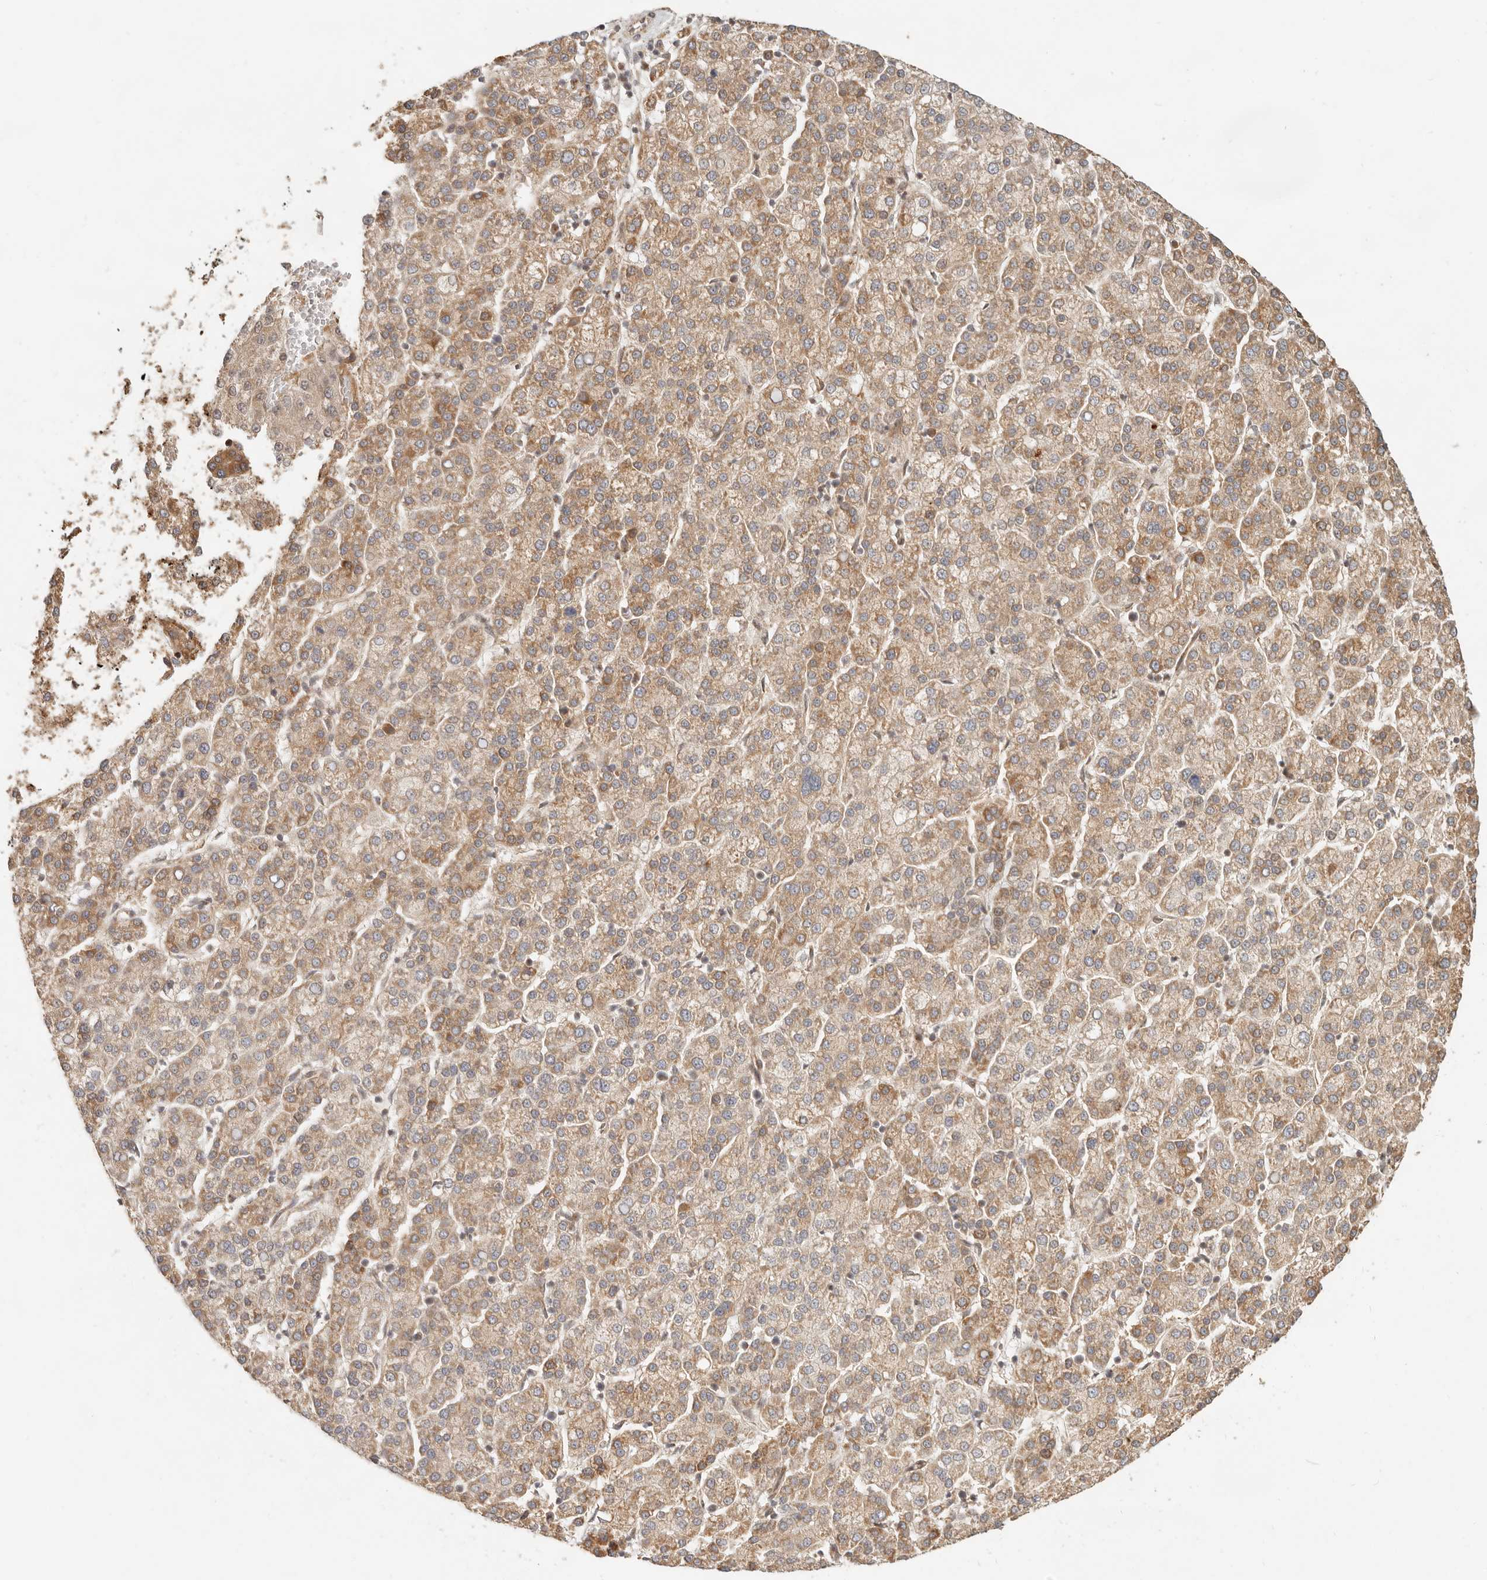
{"staining": {"intensity": "moderate", "quantity": ">75%", "location": "cytoplasmic/membranous"}, "tissue": "liver cancer", "cell_type": "Tumor cells", "image_type": "cancer", "snomed": [{"axis": "morphology", "description": "Carcinoma, Hepatocellular, NOS"}, {"axis": "topography", "description": "Liver"}], "caption": "This is a photomicrograph of IHC staining of liver hepatocellular carcinoma, which shows moderate staining in the cytoplasmic/membranous of tumor cells.", "gene": "BAALC", "patient": {"sex": "female", "age": 58}}